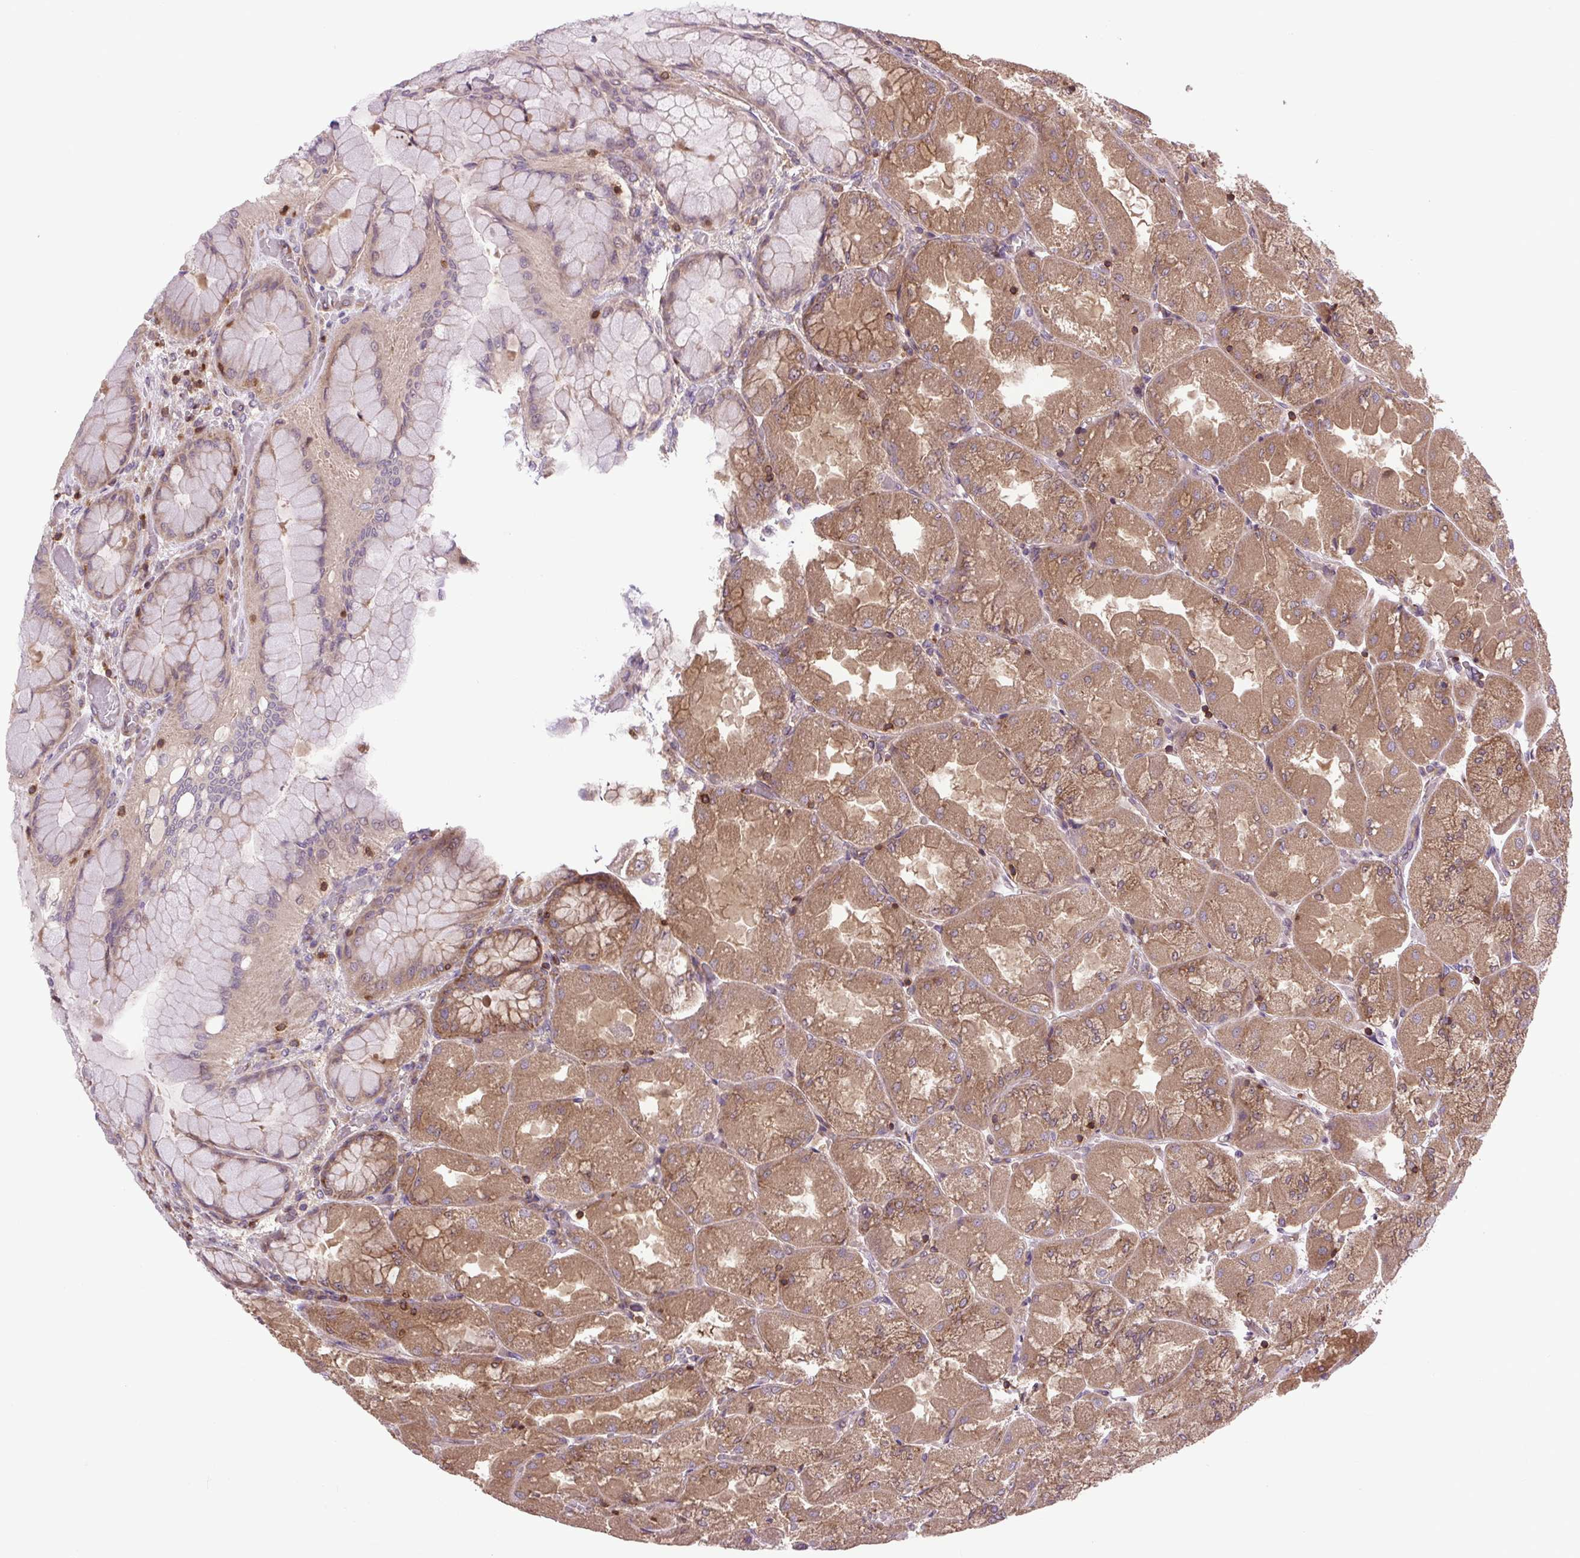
{"staining": {"intensity": "strong", "quantity": ">75%", "location": "cytoplasmic/membranous"}, "tissue": "stomach", "cell_type": "Glandular cells", "image_type": "normal", "snomed": [{"axis": "morphology", "description": "Normal tissue, NOS"}, {"axis": "topography", "description": "Stomach"}], "caption": "Protein staining demonstrates strong cytoplasmic/membranous staining in approximately >75% of glandular cells in benign stomach.", "gene": "PLCG1", "patient": {"sex": "female", "age": 61}}